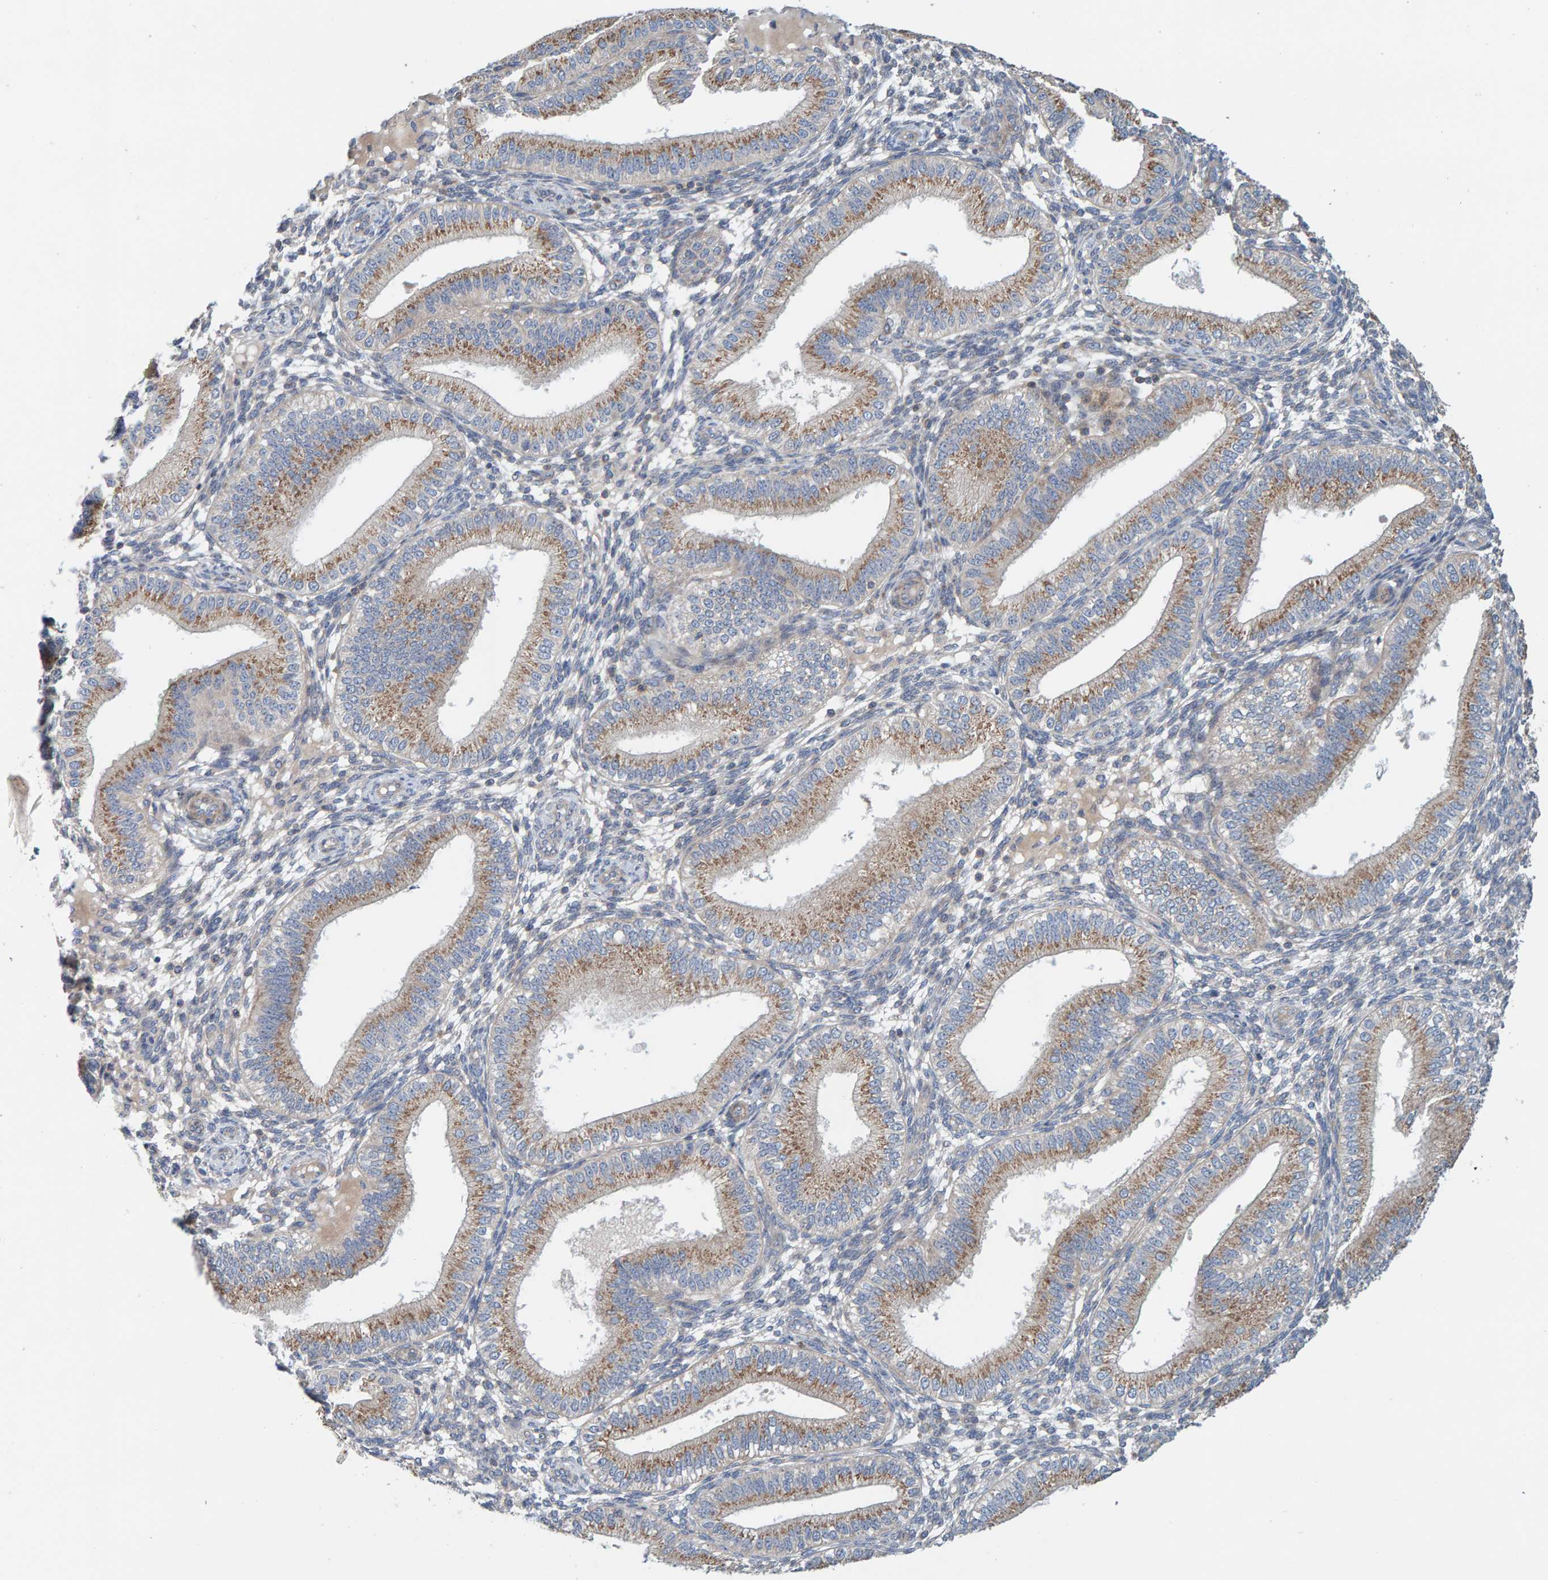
{"staining": {"intensity": "negative", "quantity": "none", "location": "none"}, "tissue": "endometrium", "cell_type": "Cells in endometrial stroma", "image_type": "normal", "snomed": [{"axis": "morphology", "description": "Normal tissue, NOS"}, {"axis": "topography", "description": "Endometrium"}], "caption": "This is an IHC photomicrograph of benign human endometrium. There is no positivity in cells in endometrial stroma.", "gene": "CCM2", "patient": {"sex": "female", "age": 39}}